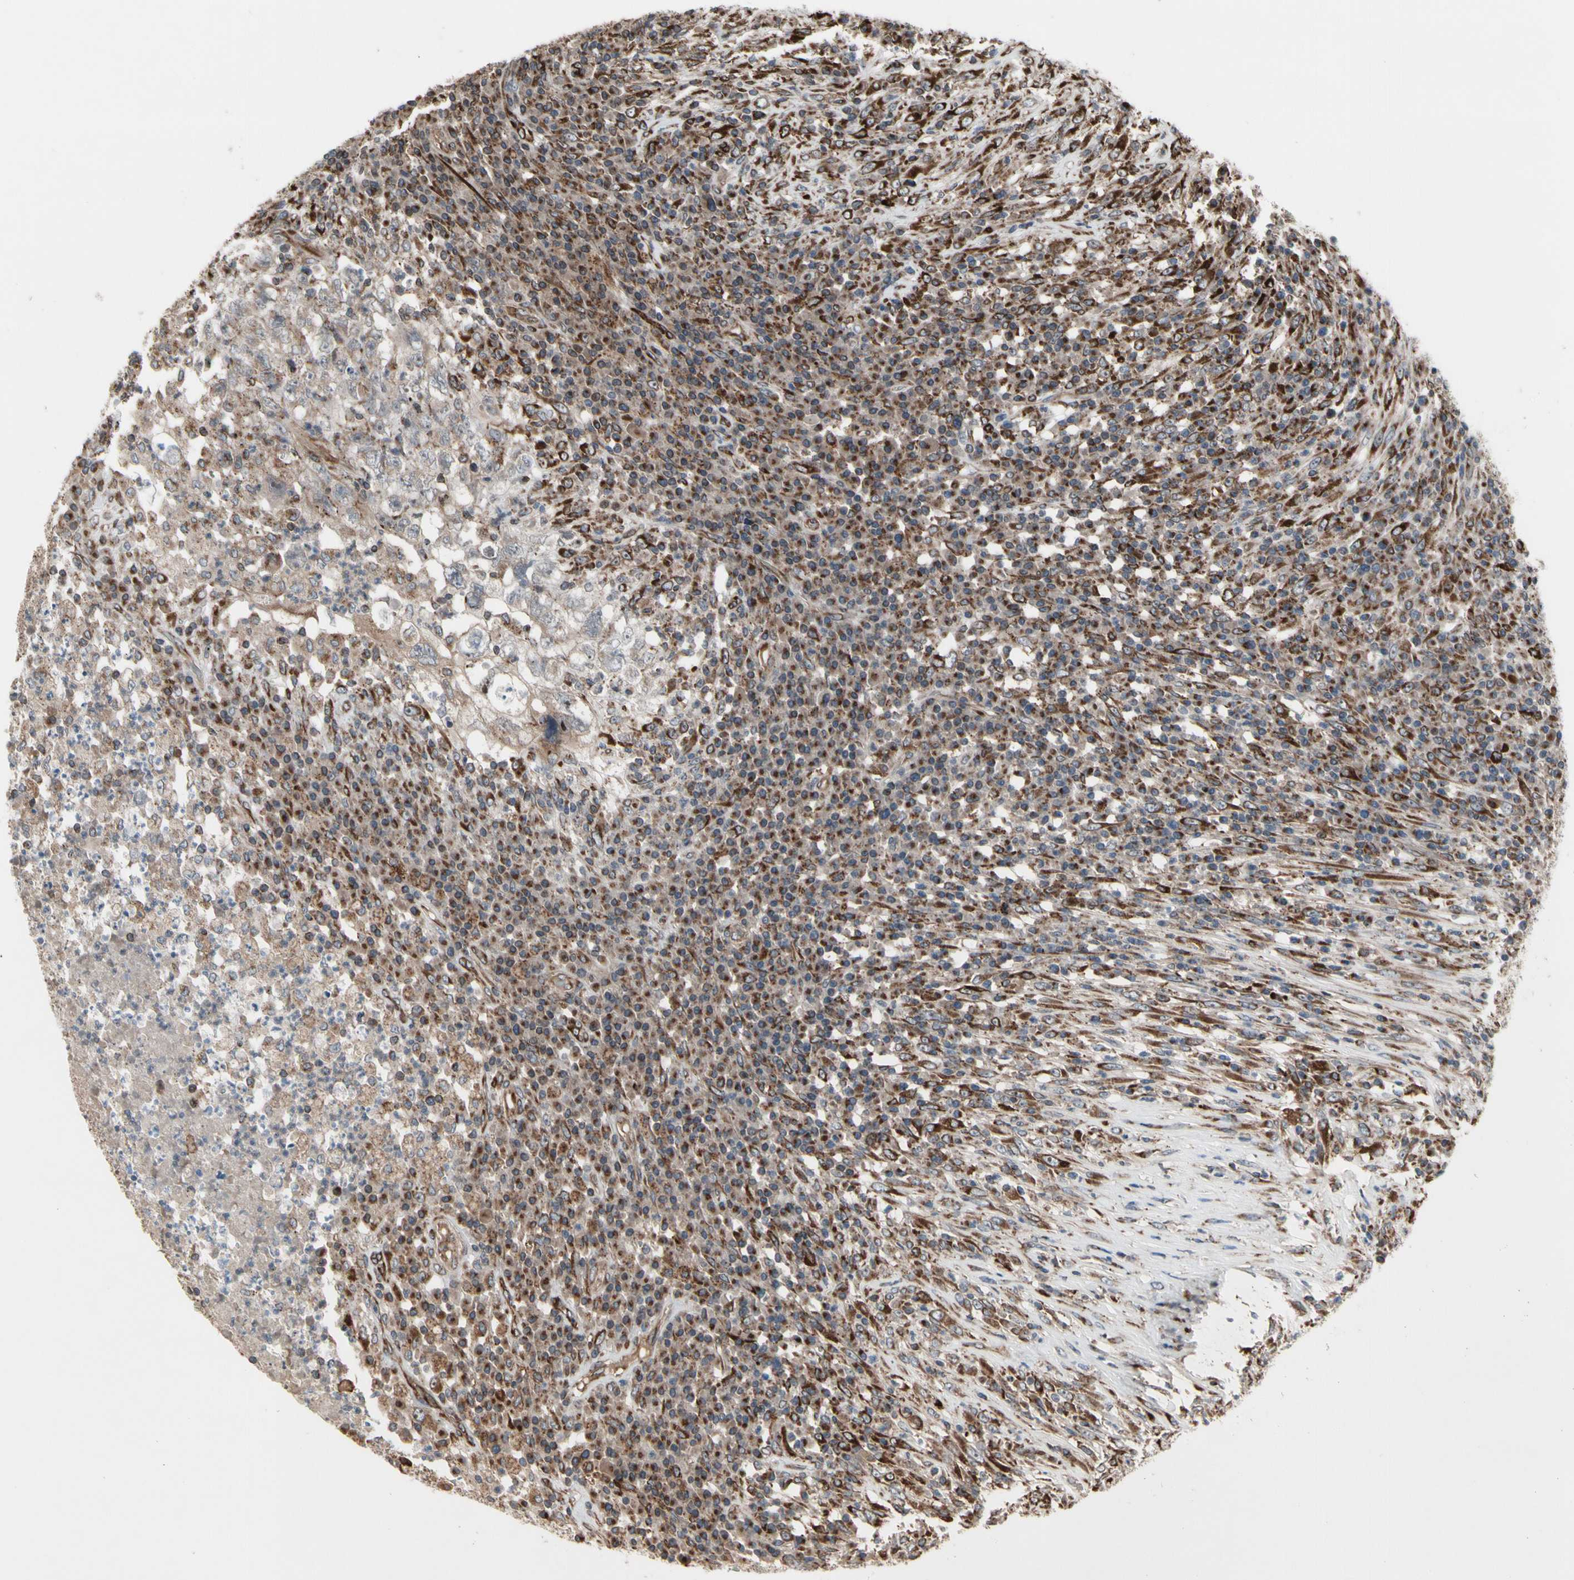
{"staining": {"intensity": "weak", "quantity": "25%-75%", "location": "cytoplasmic/membranous"}, "tissue": "testis cancer", "cell_type": "Tumor cells", "image_type": "cancer", "snomed": [{"axis": "morphology", "description": "Necrosis, NOS"}, {"axis": "morphology", "description": "Carcinoma, Embryonal, NOS"}, {"axis": "topography", "description": "Testis"}], "caption": "Tumor cells show weak cytoplasmic/membranous staining in approximately 25%-75% of cells in testis cancer.", "gene": "SLC39A9", "patient": {"sex": "male", "age": 19}}